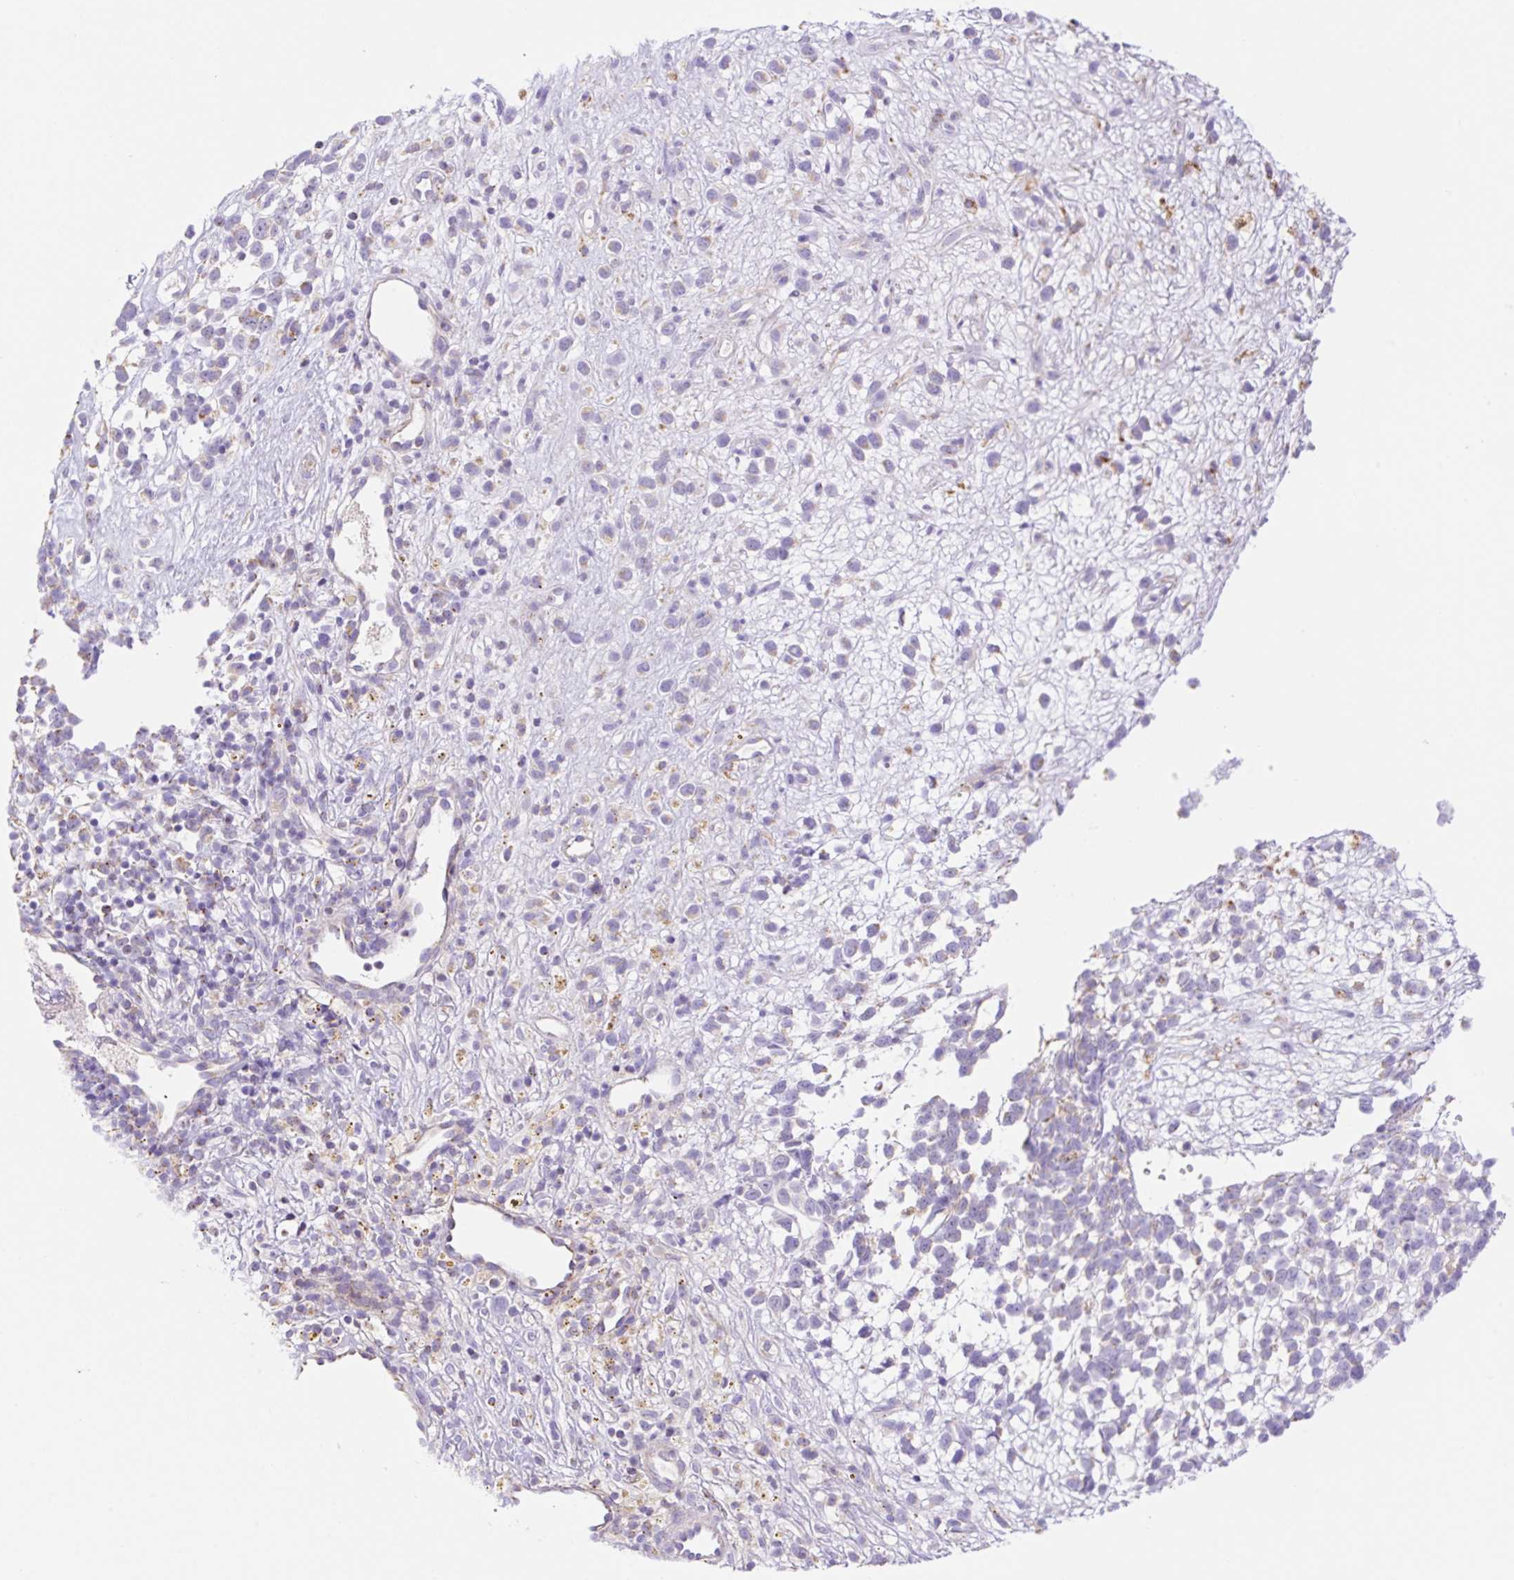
{"staining": {"intensity": "weak", "quantity": "<25%", "location": "cytoplasmic/membranous"}, "tissue": "melanoma", "cell_type": "Tumor cells", "image_type": "cancer", "snomed": [{"axis": "morphology", "description": "Malignant melanoma, NOS"}, {"axis": "topography", "description": "Nose, NOS"}], "caption": "A histopathology image of malignant melanoma stained for a protein exhibits no brown staining in tumor cells.", "gene": "ETNK2", "patient": {"sex": "female", "age": 48}}